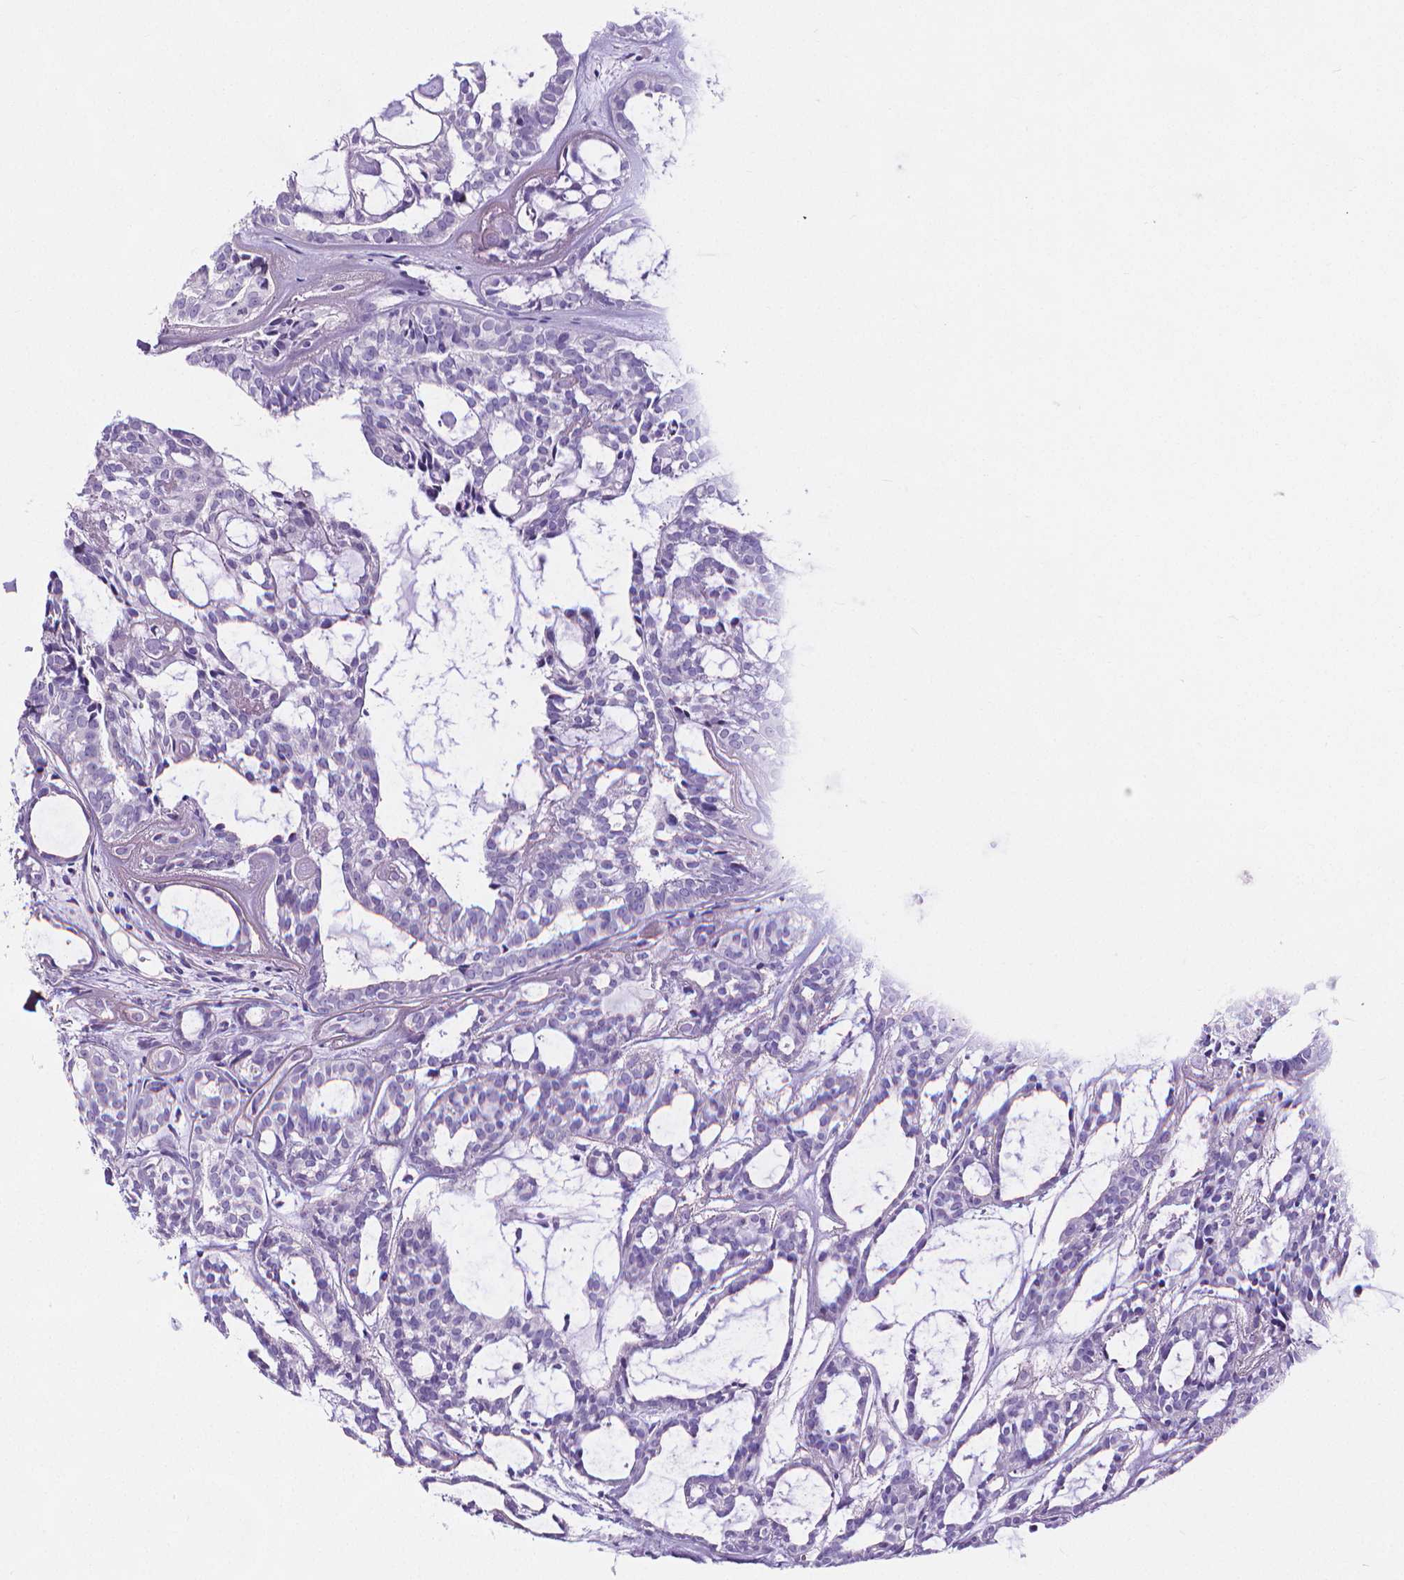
{"staining": {"intensity": "negative", "quantity": "none", "location": "none"}, "tissue": "head and neck cancer", "cell_type": "Tumor cells", "image_type": "cancer", "snomed": [{"axis": "morphology", "description": "Adenocarcinoma, NOS"}, {"axis": "topography", "description": "Head-Neck"}], "caption": "Photomicrograph shows no significant protein staining in tumor cells of adenocarcinoma (head and neck).", "gene": "MMP9", "patient": {"sex": "female", "age": 62}}